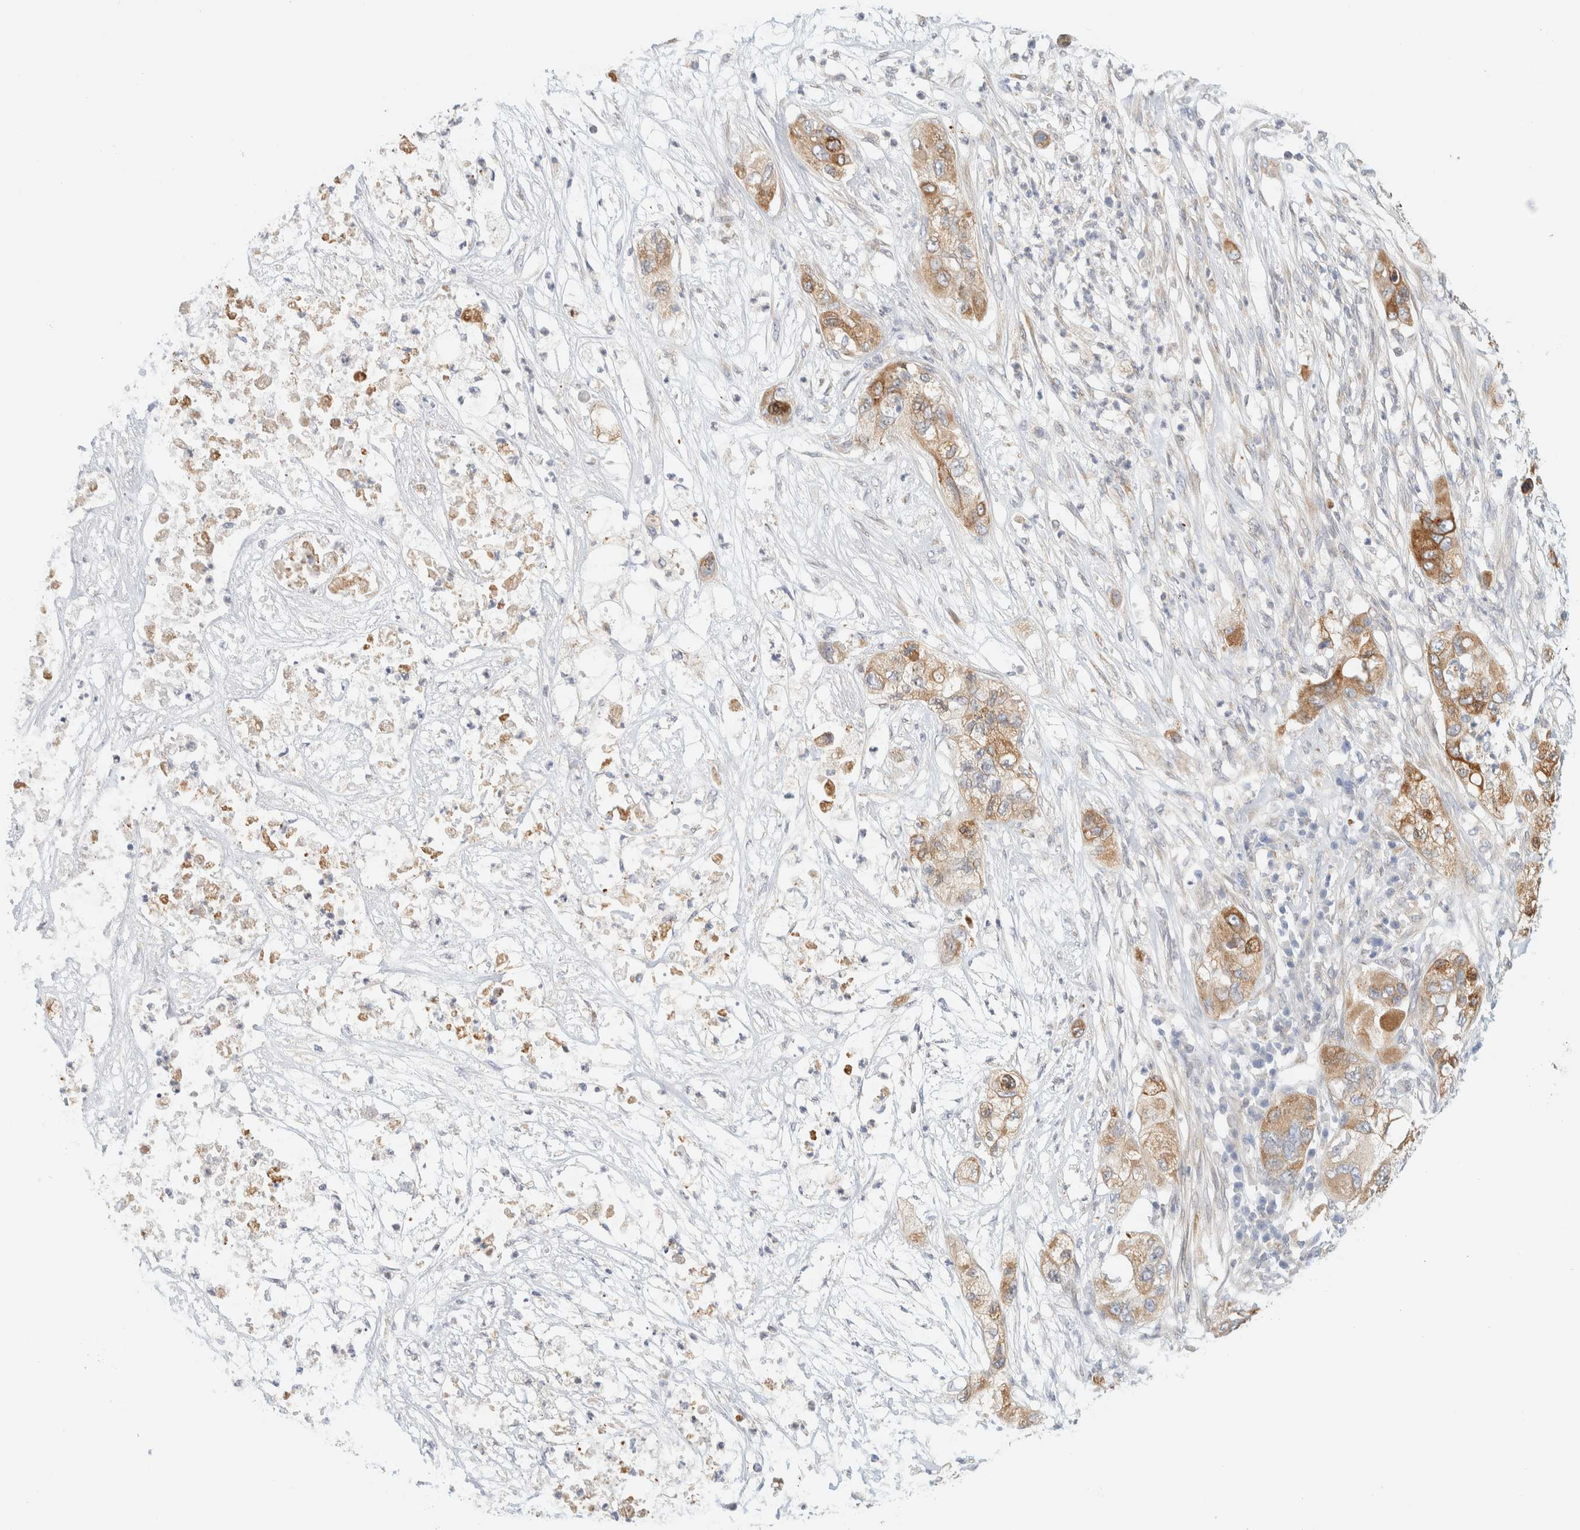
{"staining": {"intensity": "moderate", "quantity": ">75%", "location": "cytoplasmic/membranous"}, "tissue": "pancreatic cancer", "cell_type": "Tumor cells", "image_type": "cancer", "snomed": [{"axis": "morphology", "description": "Adenocarcinoma, NOS"}, {"axis": "topography", "description": "Pancreas"}], "caption": "The photomicrograph shows immunohistochemical staining of adenocarcinoma (pancreatic). There is moderate cytoplasmic/membranous expression is appreciated in approximately >75% of tumor cells. (Stains: DAB (3,3'-diaminobenzidine) in brown, nuclei in blue, Microscopy: brightfield microscopy at high magnification).", "gene": "NT5C", "patient": {"sex": "female", "age": 78}}